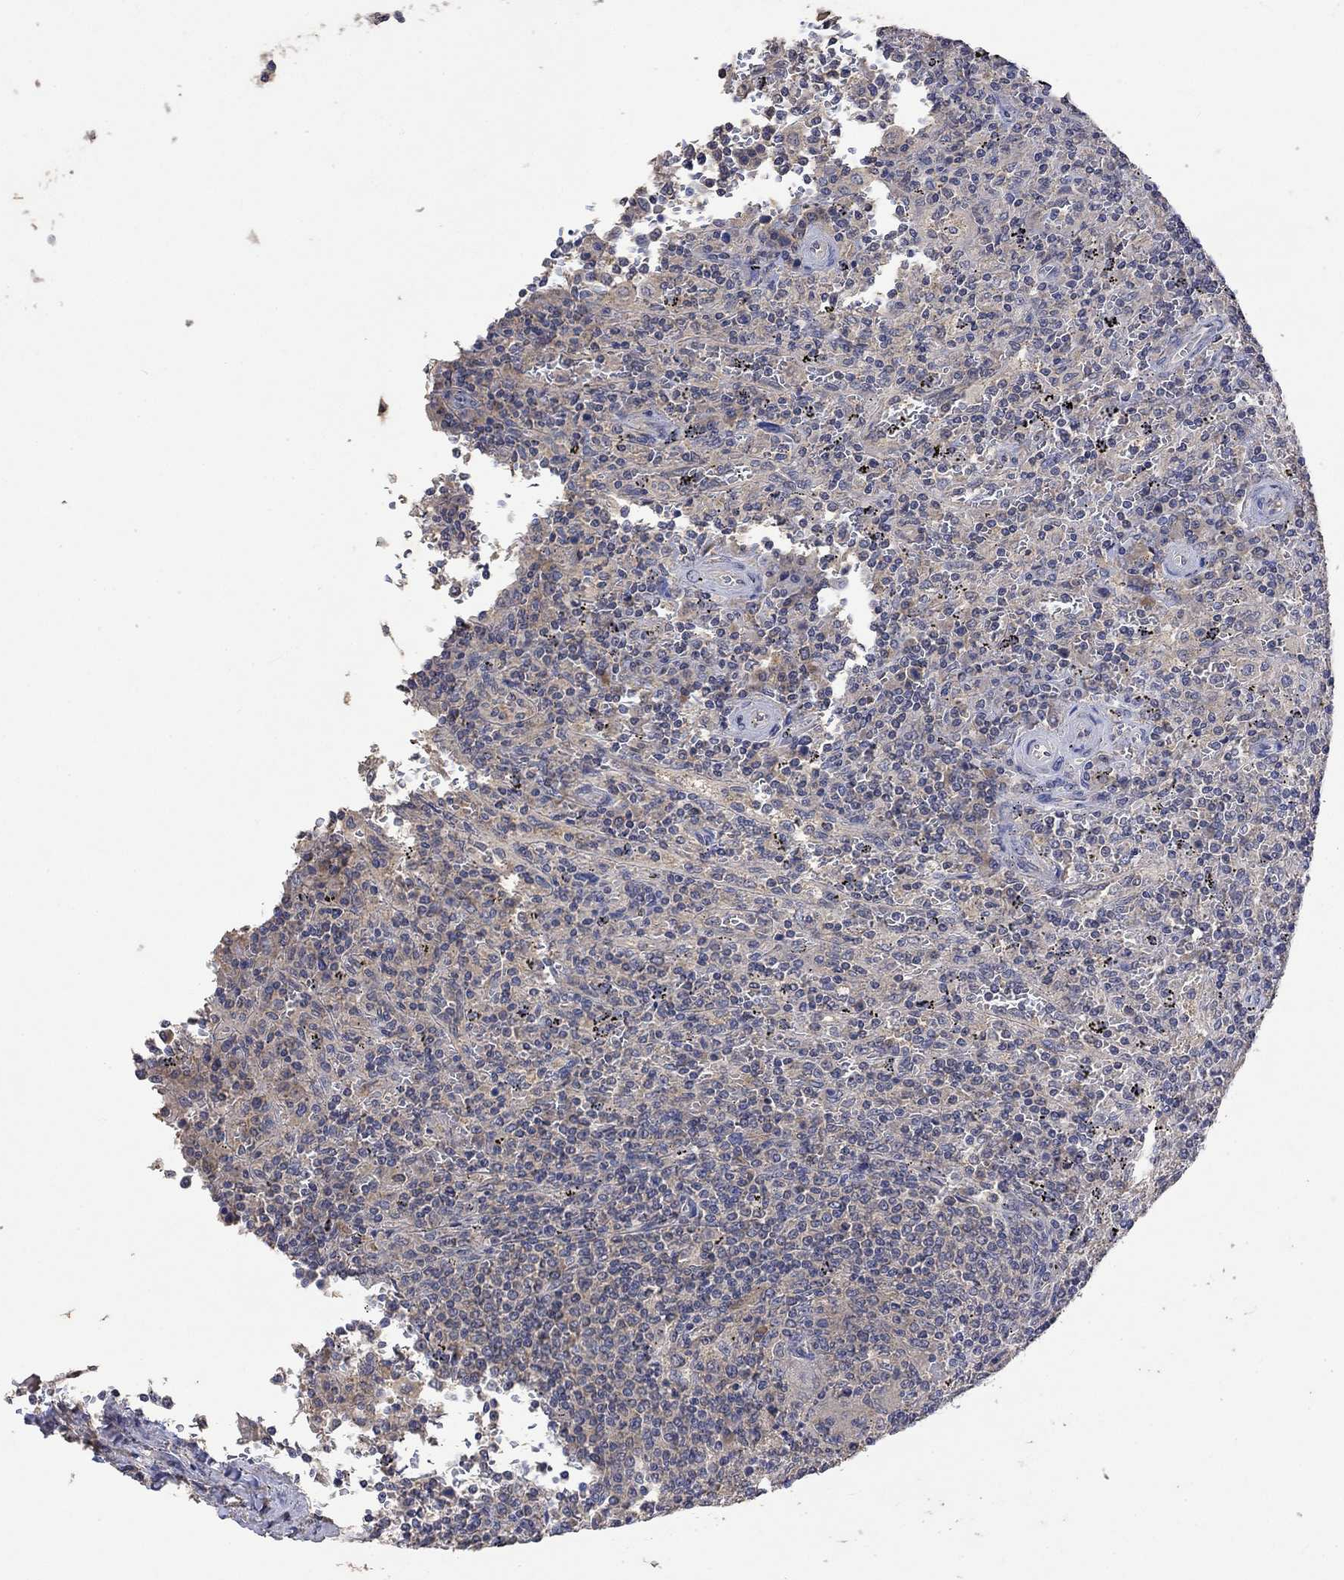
{"staining": {"intensity": "negative", "quantity": "none", "location": "none"}, "tissue": "lymphoma", "cell_type": "Tumor cells", "image_type": "cancer", "snomed": [{"axis": "morphology", "description": "Malignant lymphoma, non-Hodgkin's type, Low grade"}, {"axis": "topography", "description": "Spleen"}], "caption": "Protein analysis of lymphoma exhibits no significant staining in tumor cells.", "gene": "PTPN20", "patient": {"sex": "male", "age": 62}}